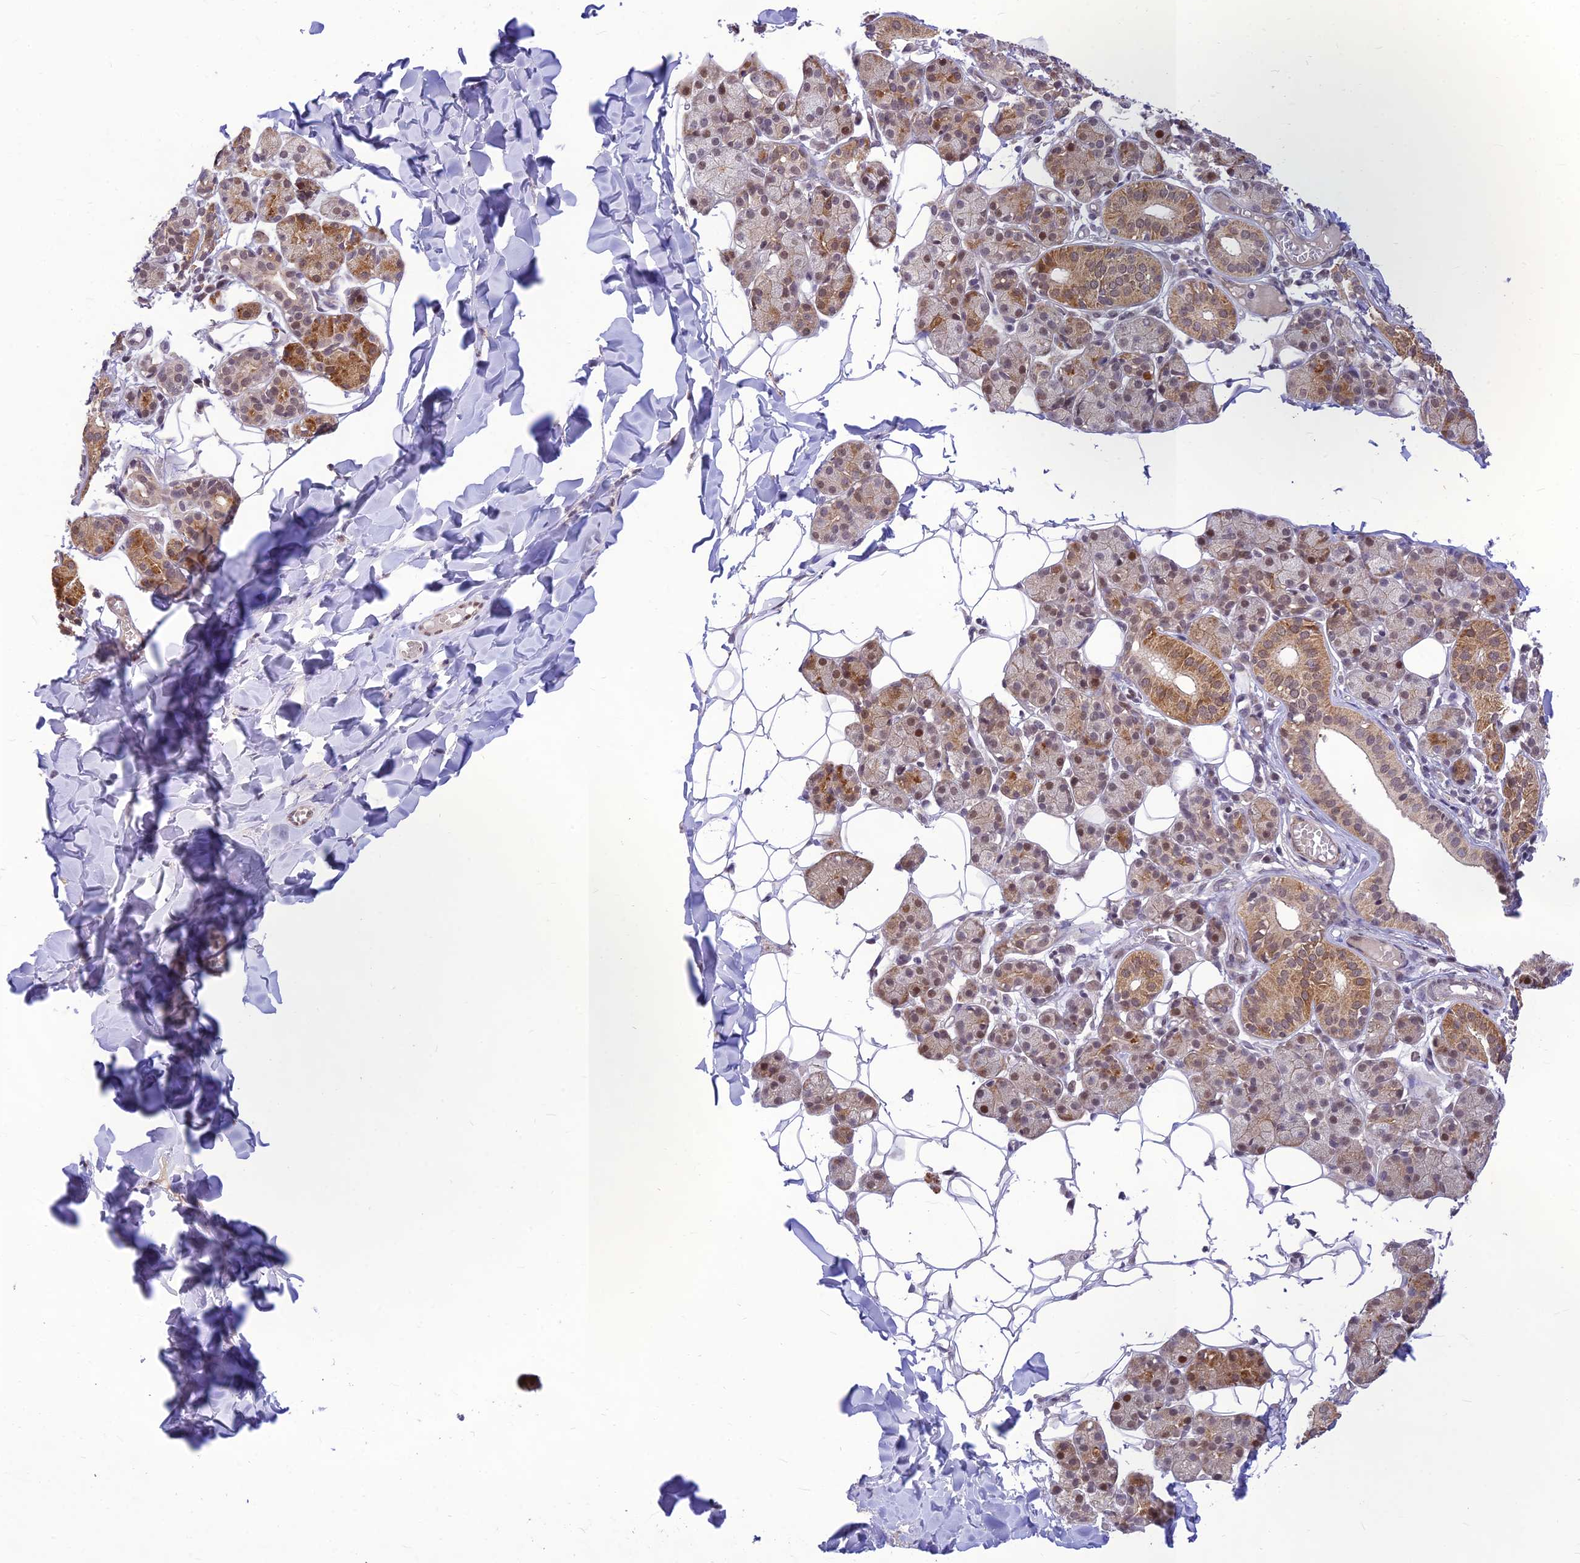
{"staining": {"intensity": "moderate", "quantity": ">75%", "location": "cytoplasmic/membranous,nuclear"}, "tissue": "salivary gland", "cell_type": "Glandular cells", "image_type": "normal", "snomed": [{"axis": "morphology", "description": "Normal tissue, NOS"}, {"axis": "topography", "description": "Salivary gland"}], "caption": "Protein expression analysis of normal salivary gland displays moderate cytoplasmic/membranous,nuclear expression in approximately >75% of glandular cells.", "gene": "MICOS13", "patient": {"sex": "female", "age": 33}}